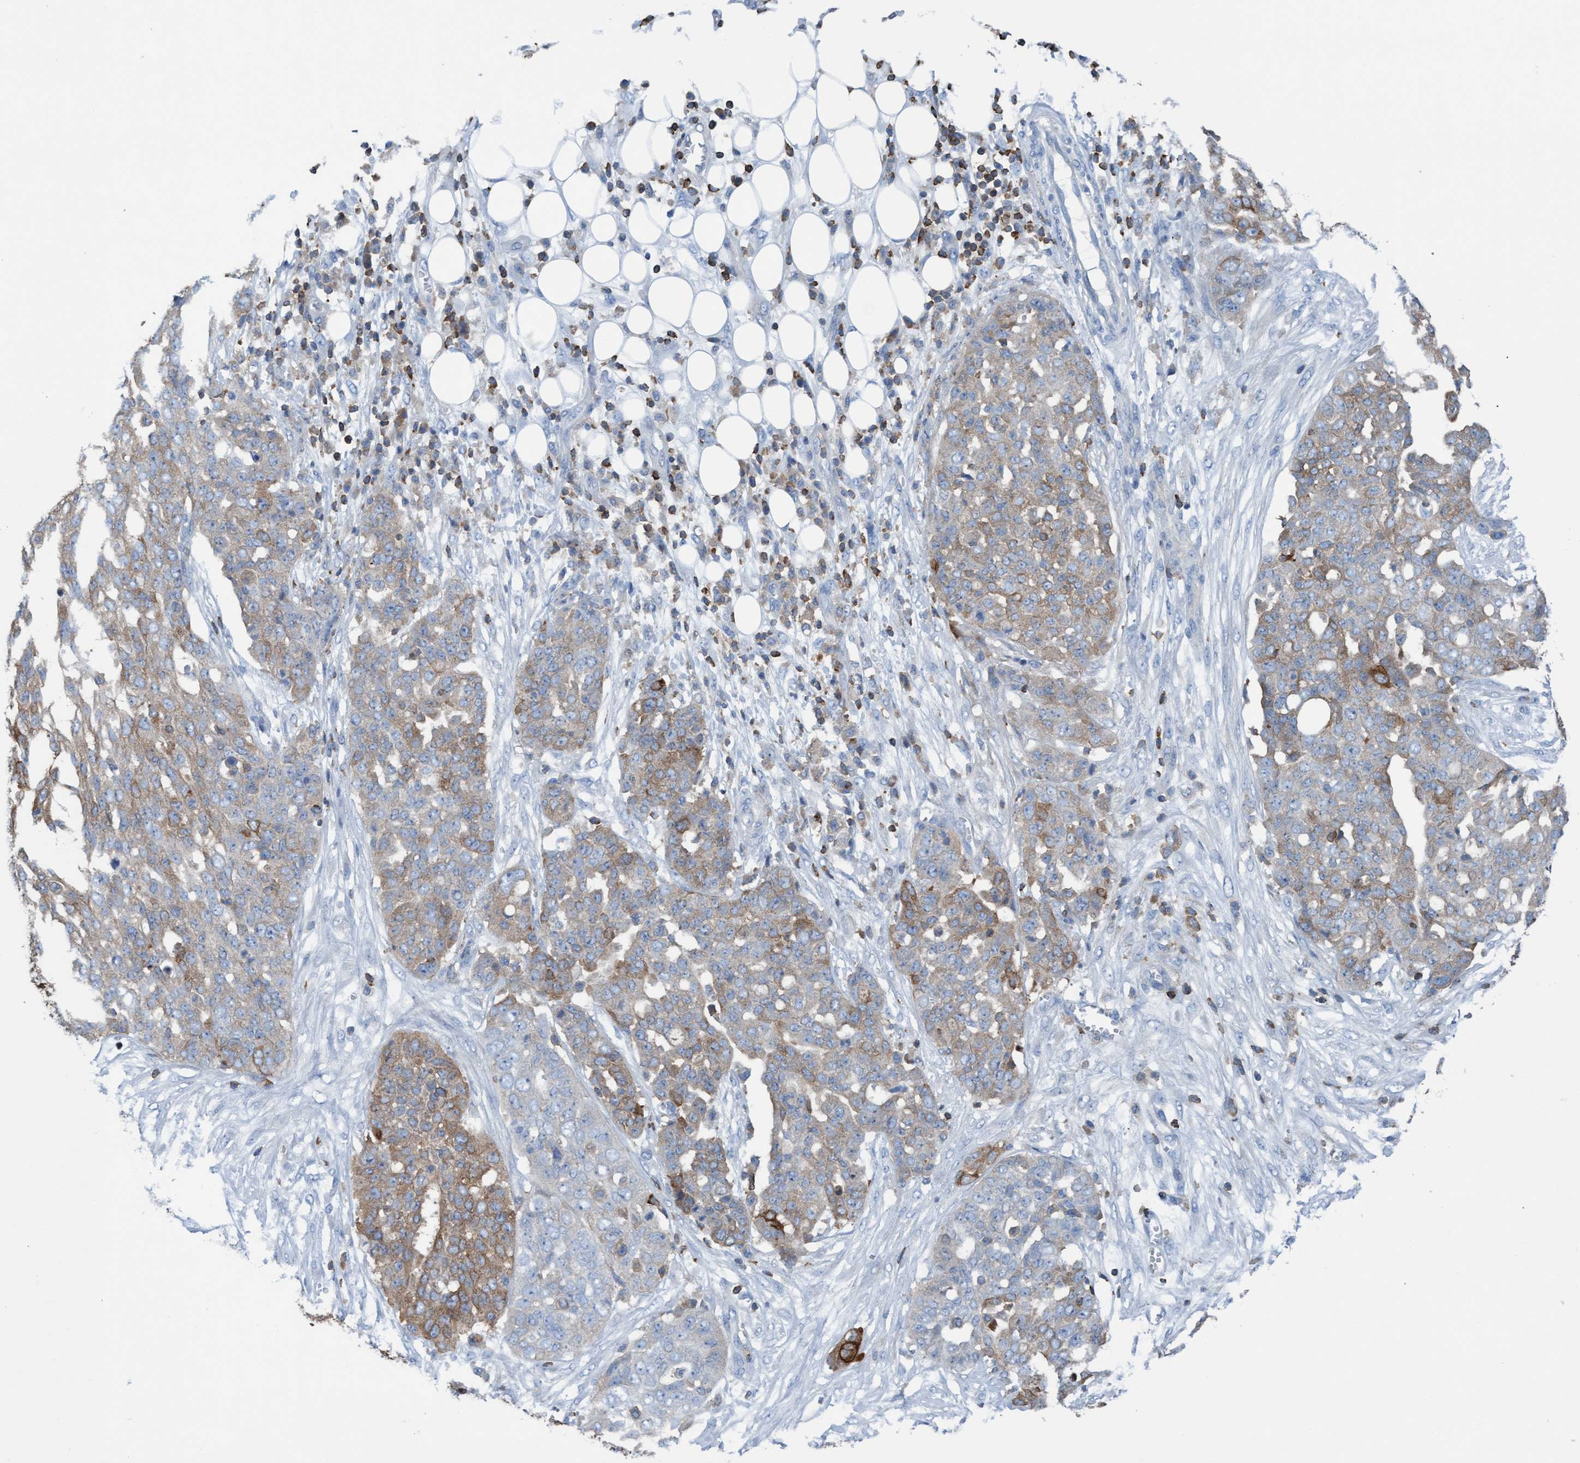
{"staining": {"intensity": "moderate", "quantity": "25%-75%", "location": "cytoplasmic/membranous"}, "tissue": "ovarian cancer", "cell_type": "Tumor cells", "image_type": "cancer", "snomed": [{"axis": "morphology", "description": "Cystadenocarcinoma, serous, NOS"}, {"axis": "topography", "description": "Soft tissue"}, {"axis": "topography", "description": "Ovary"}], "caption": "This is a micrograph of immunohistochemistry (IHC) staining of serous cystadenocarcinoma (ovarian), which shows moderate staining in the cytoplasmic/membranous of tumor cells.", "gene": "EZR", "patient": {"sex": "female", "age": 57}}